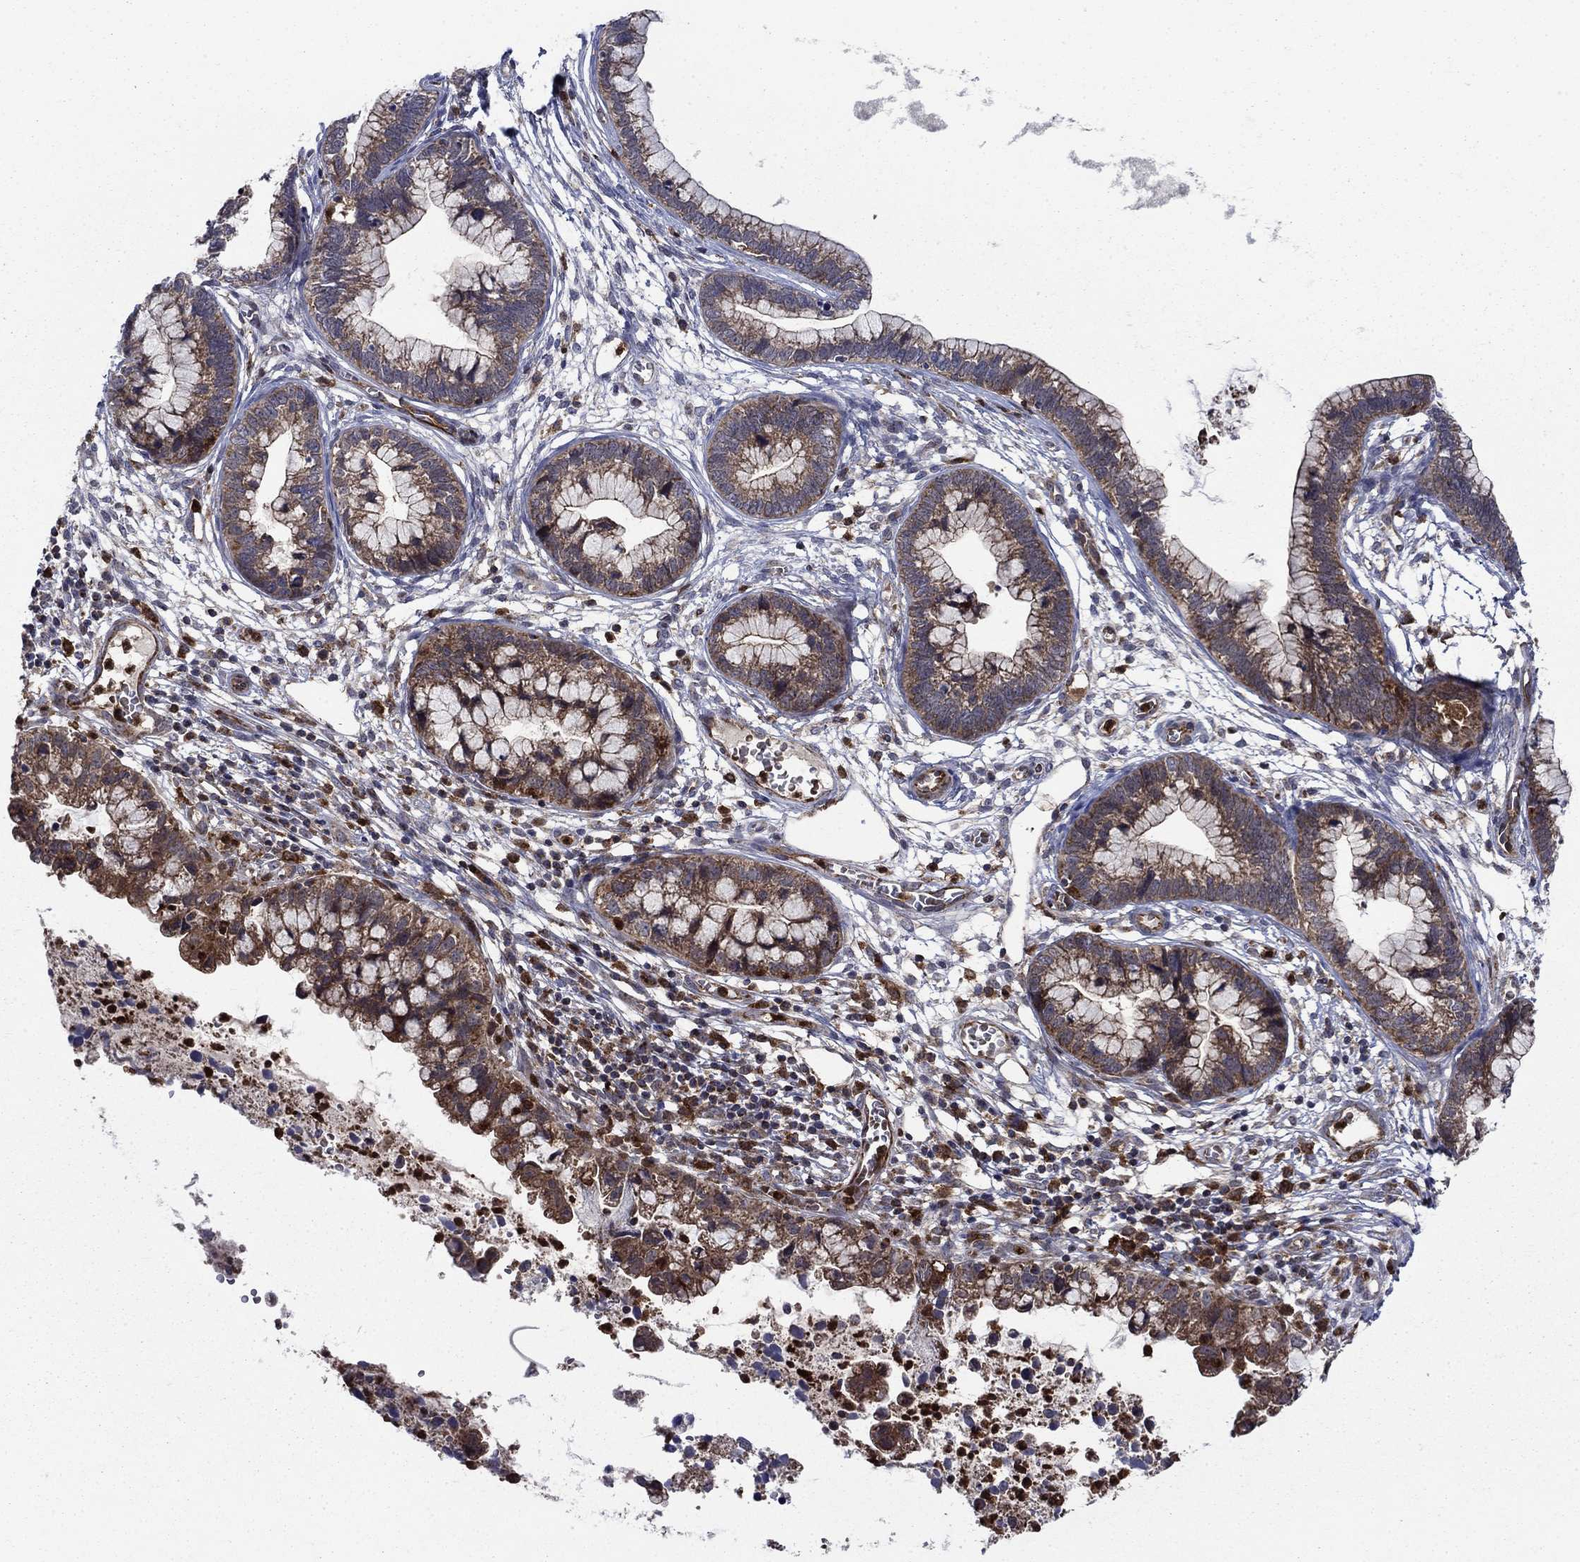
{"staining": {"intensity": "strong", "quantity": "<25%", "location": "cytoplasmic/membranous"}, "tissue": "cervical cancer", "cell_type": "Tumor cells", "image_type": "cancer", "snomed": [{"axis": "morphology", "description": "Adenocarcinoma, NOS"}, {"axis": "topography", "description": "Cervix"}], "caption": "Protein staining of cervical adenocarcinoma tissue exhibits strong cytoplasmic/membranous expression in about <25% of tumor cells.", "gene": "RNF19B", "patient": {"sex": "female", "age": 44}}